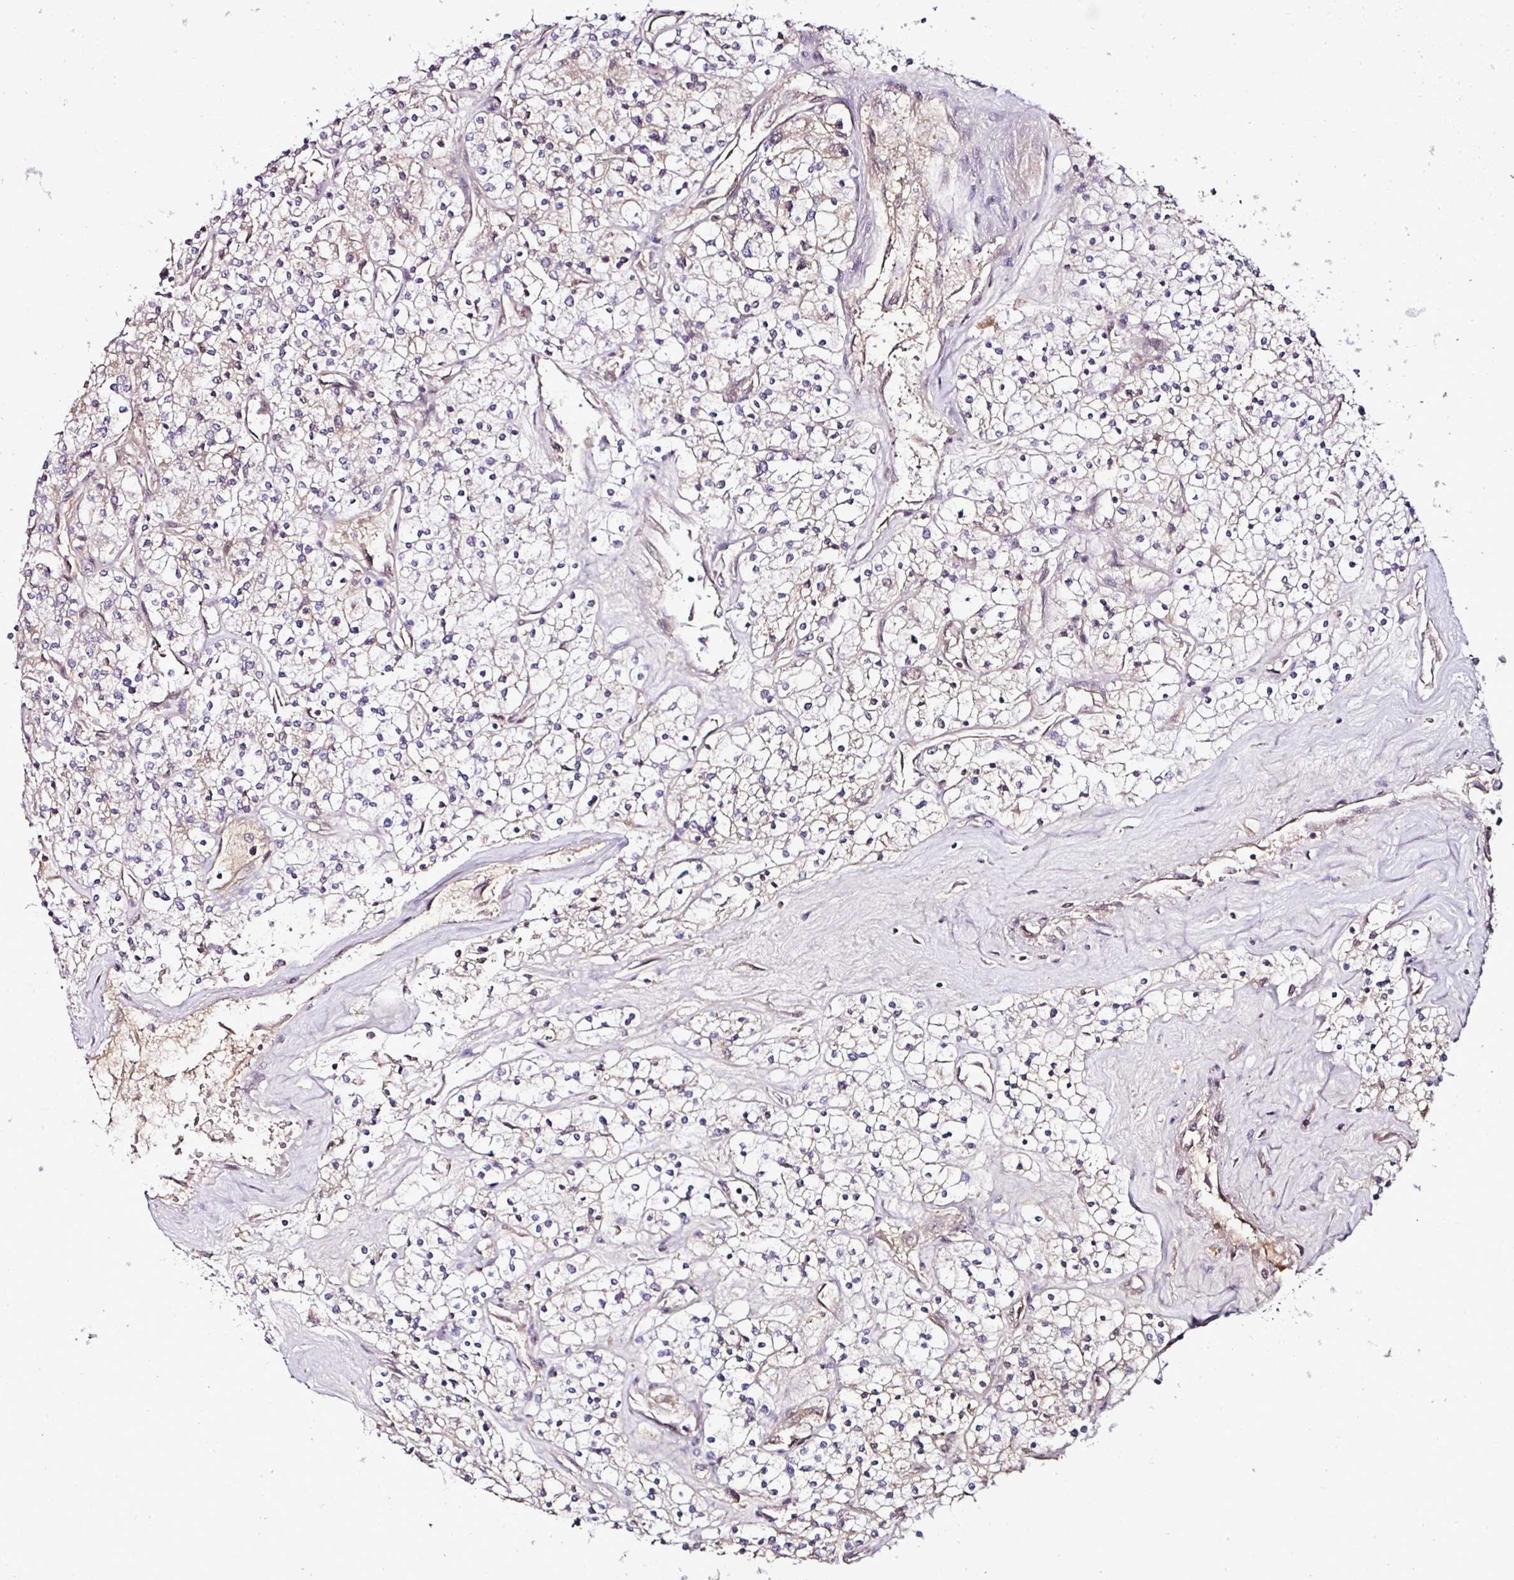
{"staining": {"intensity": "negative", "quantity": "none", "location": "none"}, "tissue": "renal cancer", "cell_type": "Tumor cells", "image_type": "cancer", "snomed": [{"axis": "morphology", "description": "Adenocarcinoma, NOS"}, {"axis": "topography", "description": "Kidney"}], "caption": "High power microscopy micrograph of an immunohistochemistry (IHC) micrograph of adenocarcinoma (renal), revealing no significant expression in tumor cells.", "gene": "KLF16", "patient": {"sex": "male", "age": 80}}